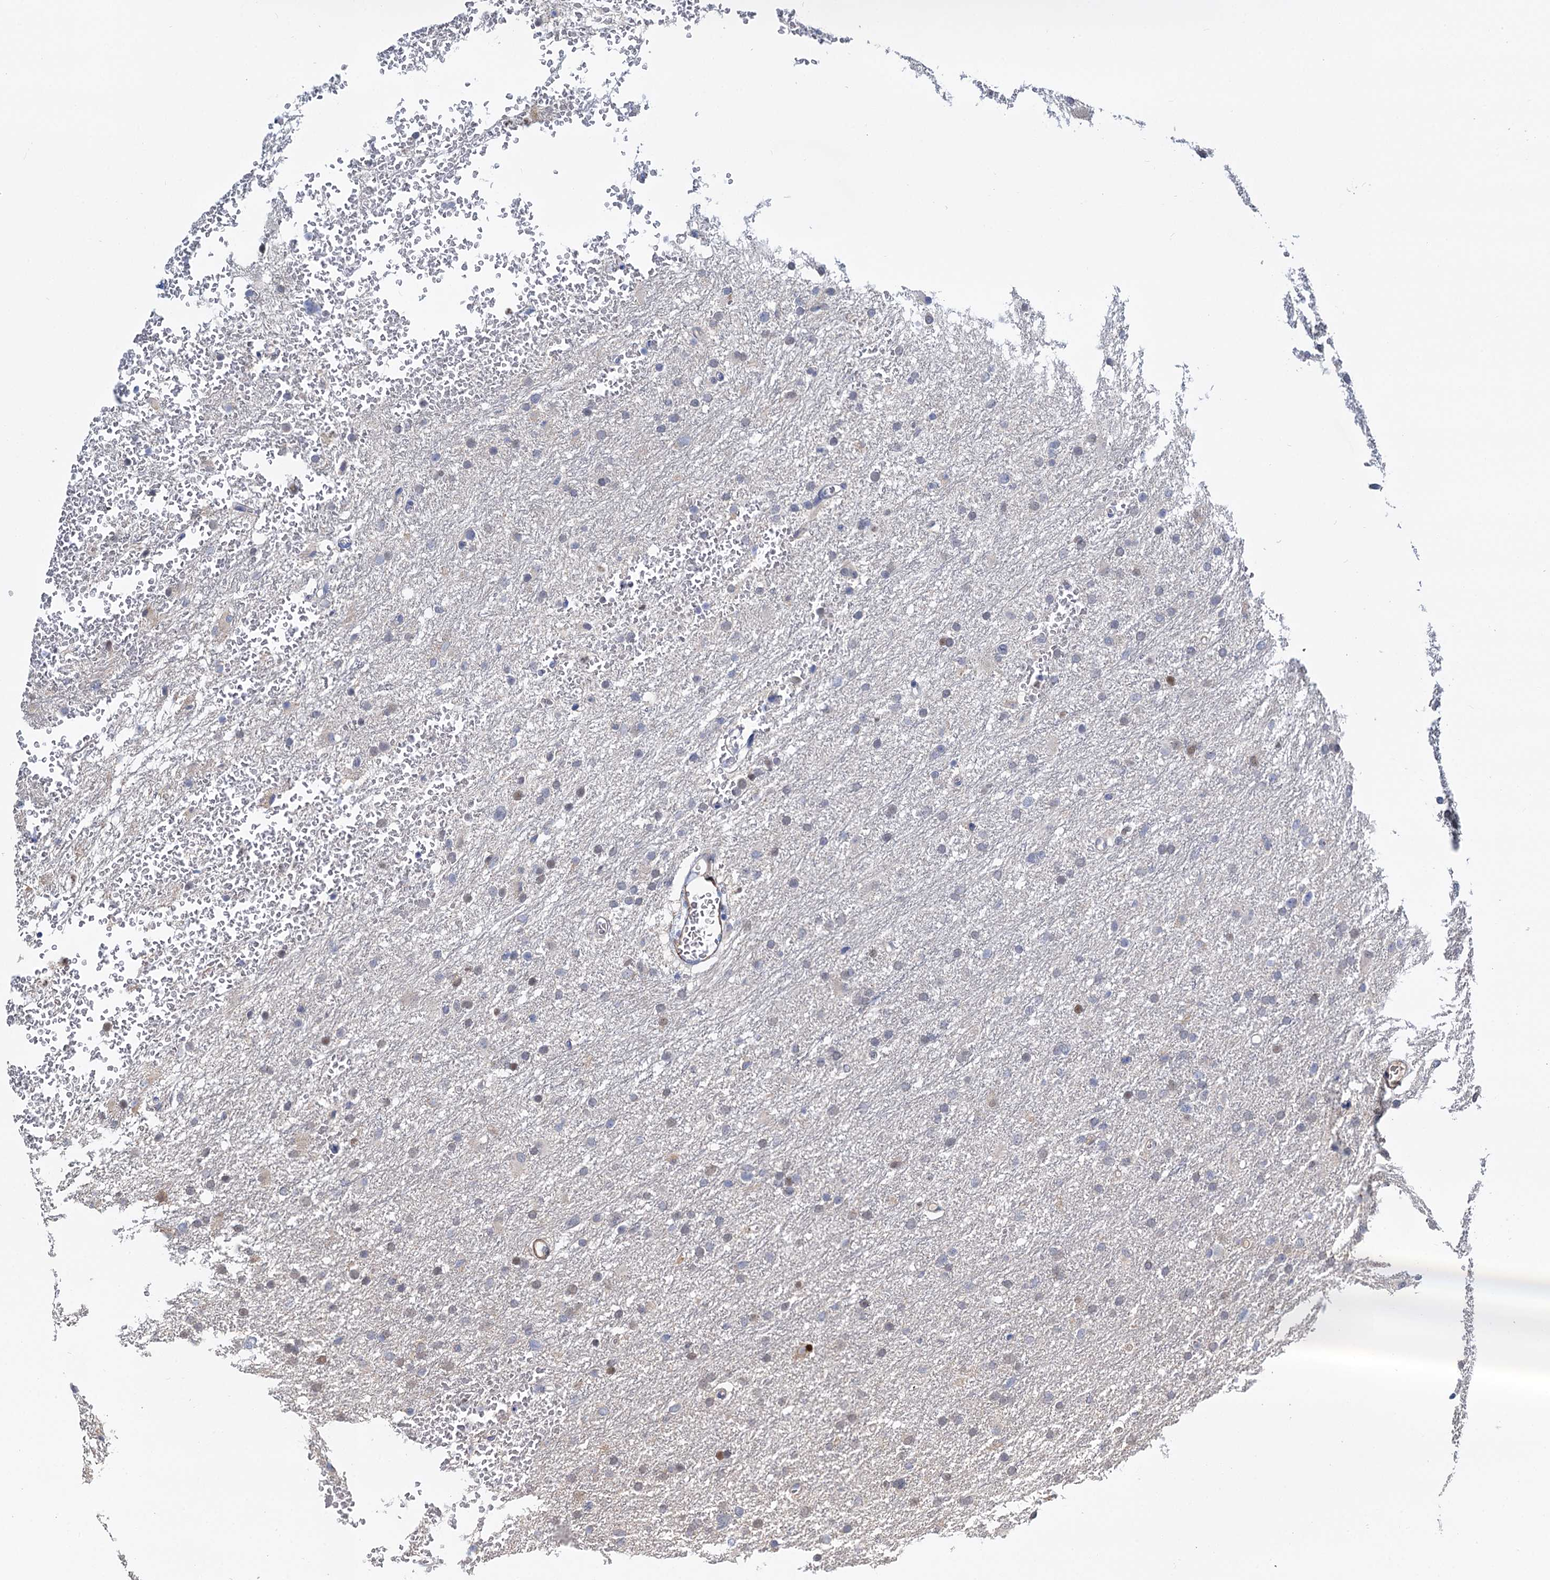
{"staining": {"intensity": "negative", "quantity": "none", "location": "none"}, "tissue": "glioma", "cell_type": "Tumor cells", "image_type": "cancer", "snomed": [{"axis": "morphology", "description": "Glioma, malignant, High grade"}, {"axis": "topography", "description": "Cerebral cortex"}], "caption": "This is an immunohistochemistry (IHC) photomicrograph of human glioma. There is no expression in tumor cells.", "gene": "ALKBH7", "patient": {"sex": "female", "age": 36}}